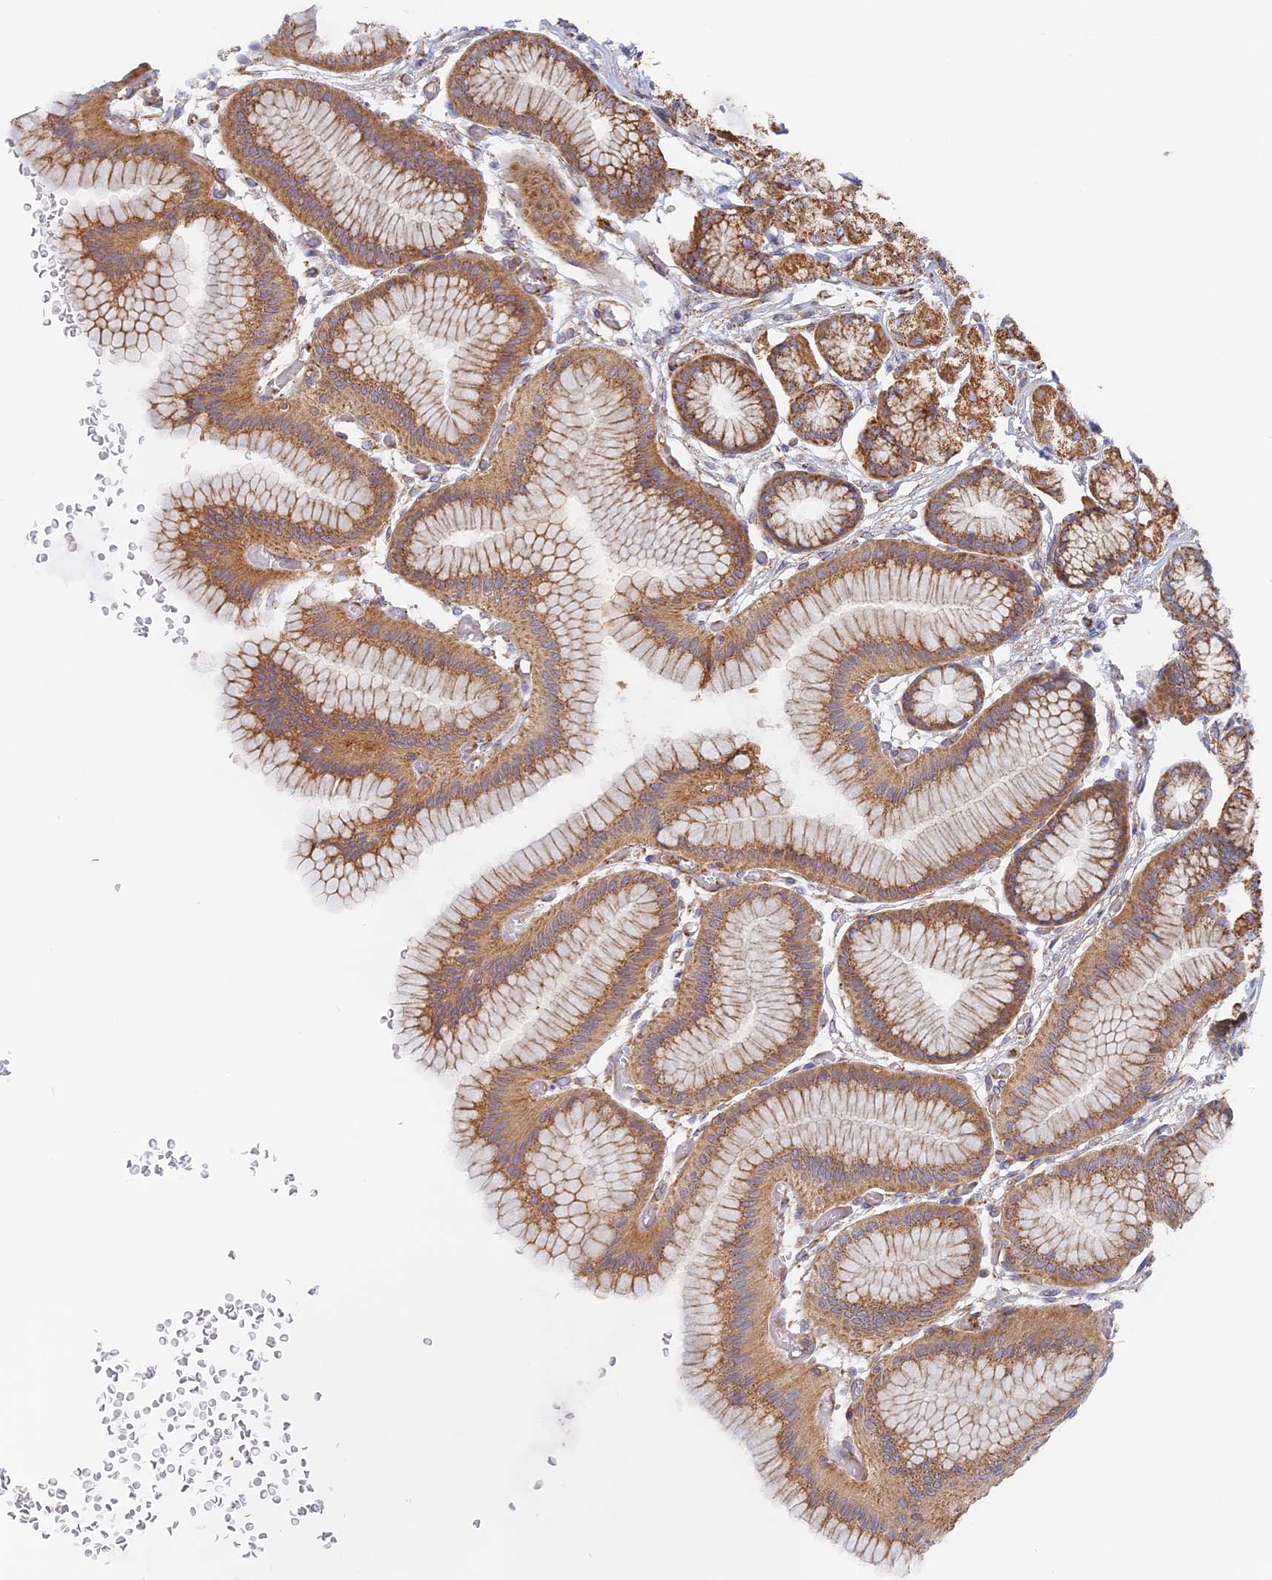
{"staining": {"intensity": "moderate", "quantity": ">75%", "location": "cytoplasmic/membranous"}, "tissue": "stomach", "cell_type": "Glandular cells", "image_type": "normal", "snomed": [{"axis": "morphology", "description": "Normal tissue, NOS"}, {"axis": "morphology", "description": "Adenocarcinoma, NOS"}, {"axis": "morphology", "description": "Adenocarcinoma, High grade"}, {"axis": "topography", "description": "Stomach, upper"}, {"axis": "topography", "description": "Stomach"}], "caption": "An immunohistochemistry photomicrograph of unremarkable tissue is shown. Protein staining in brown highlights moderate cytoplasmic/membranous positivity in stomach within glandular cells.", "gene": "DDA1", "patient": {"sex": "female", "age": 65}}